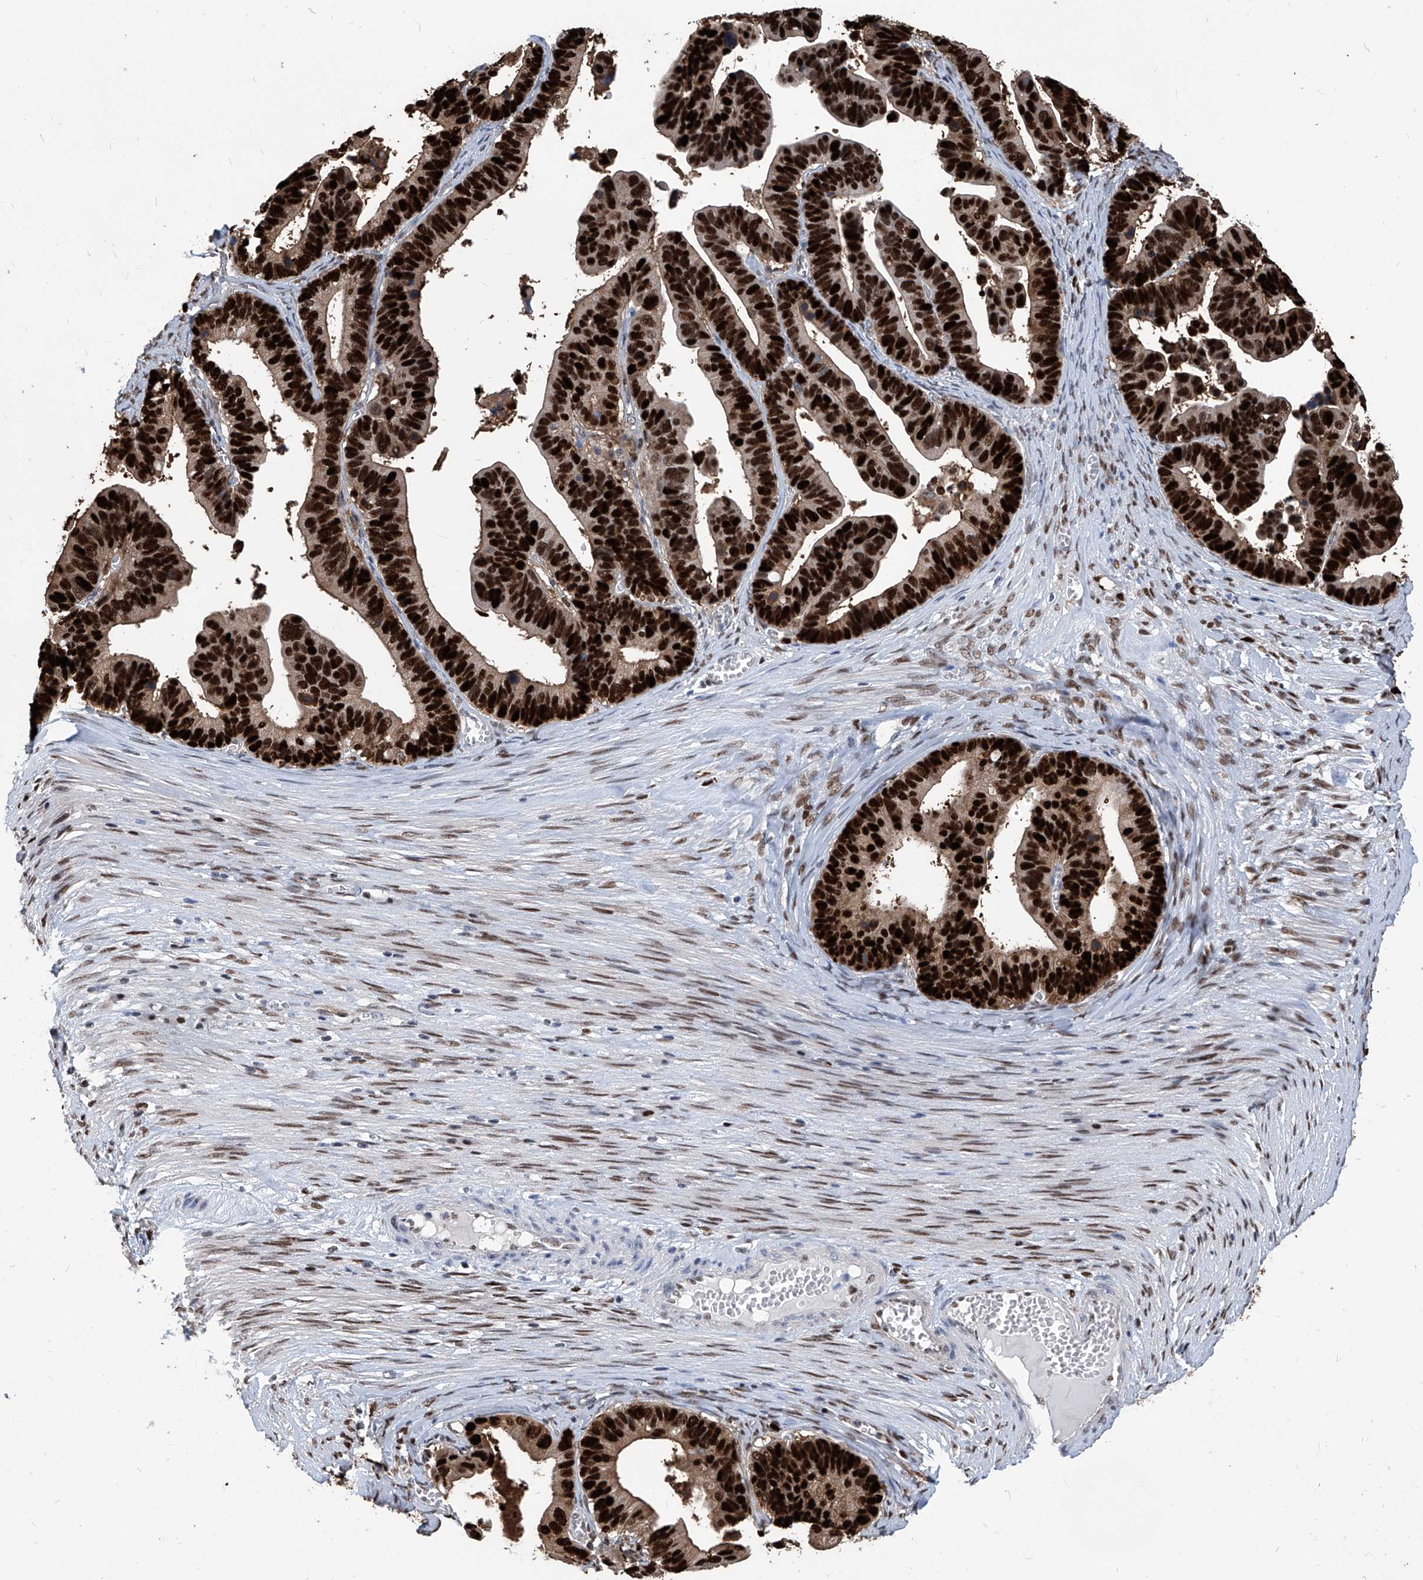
{"staining": {"intensity": "strong", "quantity": ">75%", "location": "nuclear"}, "tissue": "ovarian cancer", "cell_type": "Tumor cells", "image_type": "cancer", "snomed": [{"axis": "morphology", "description": "Cystadenocarcinoma, serous, NOS"}, {"axis": "topography", "description": "Ovary"}], "caption": "Immunohistochemical staining of human serous cystadenocarcinoma (ovarian) exhibits high levels of strong nuclear protein staining in about >75% of tumor cells. (Brightfield microscopy of DAB IHC at high magnification).", "gene": "PCNA", "patient": {"sex": "female", "age": 56}}